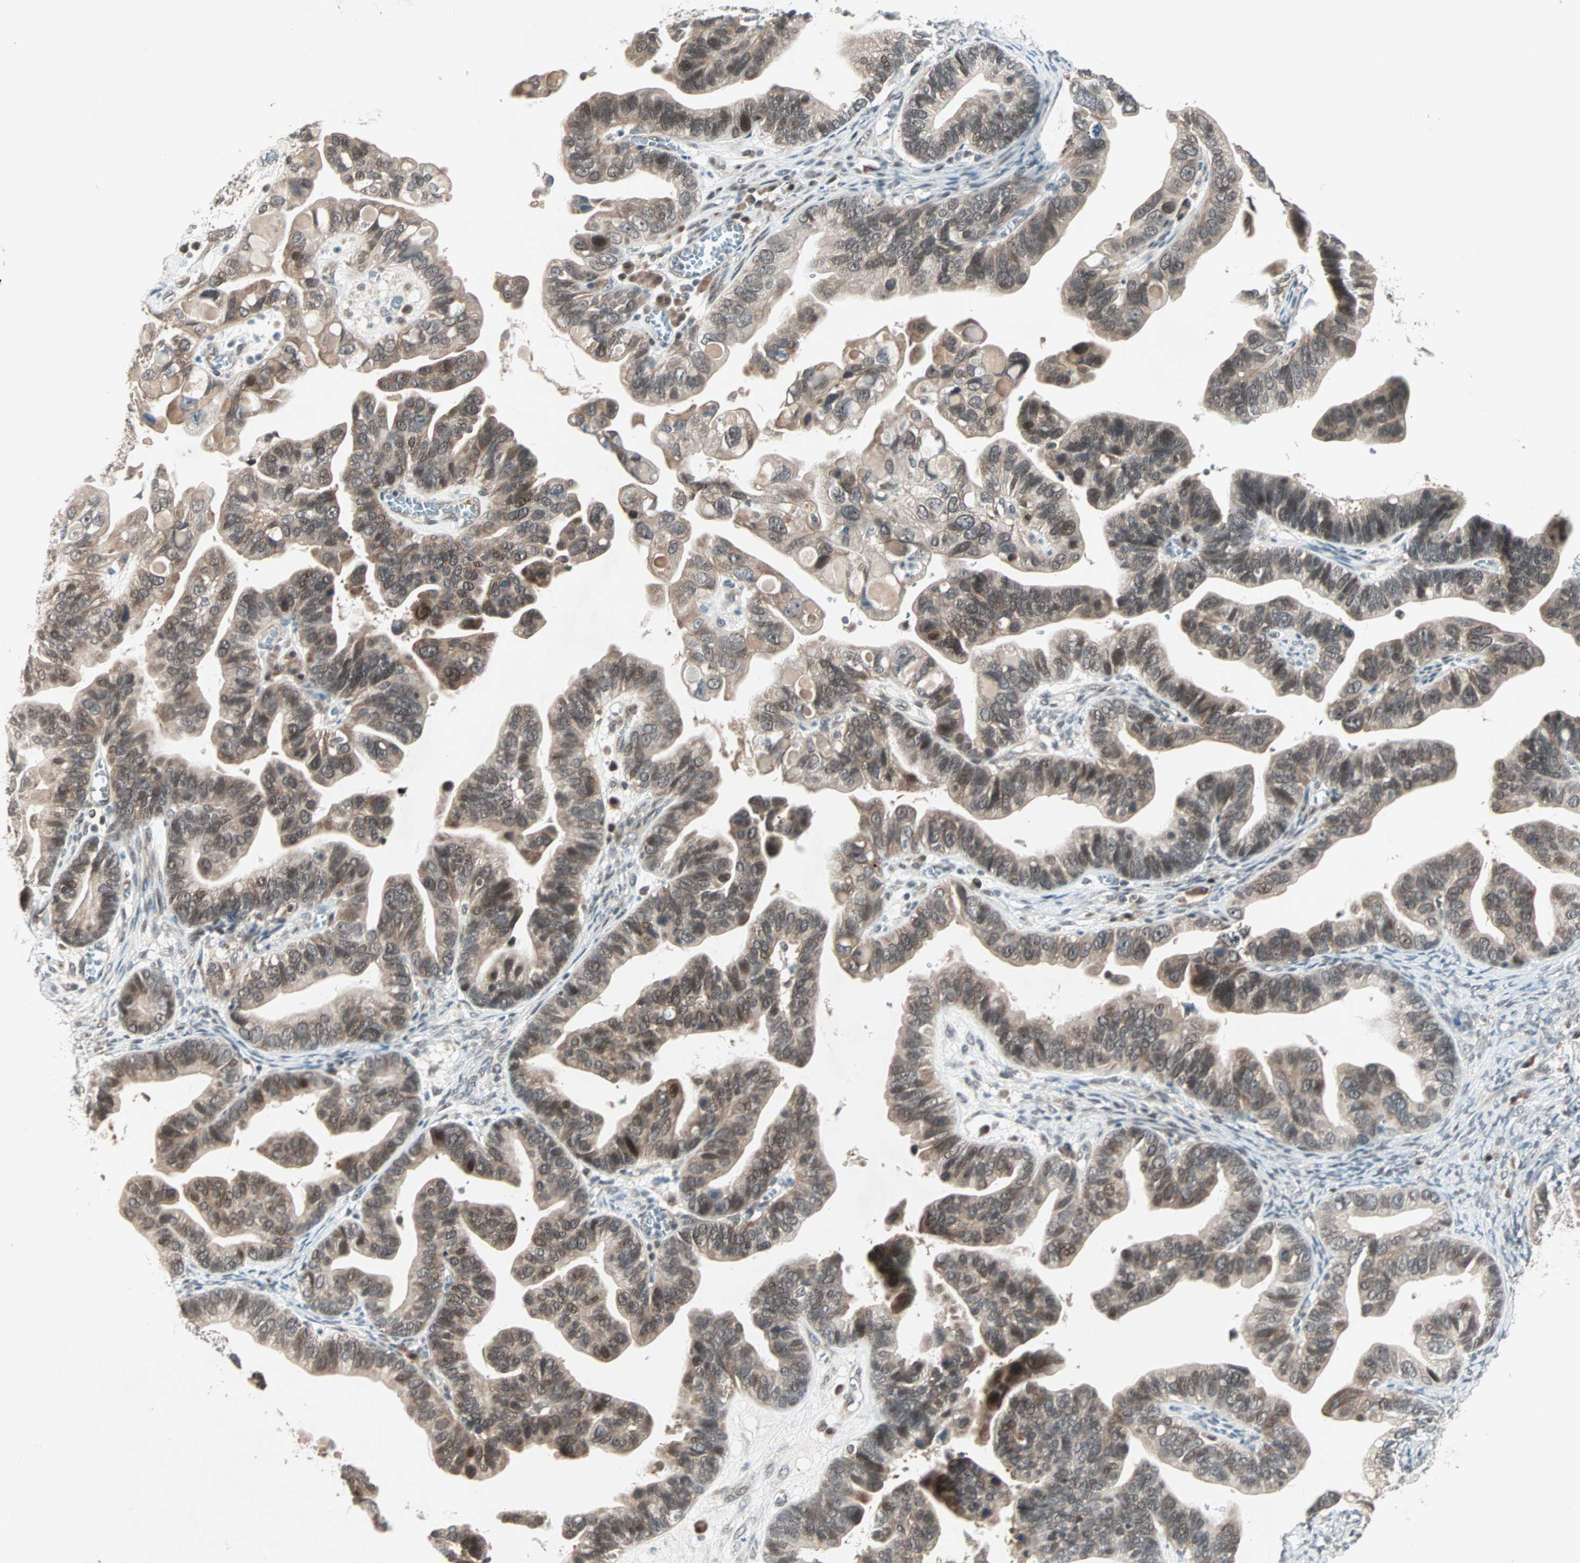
{"staining": {"intensity": "moderate", "quantity": ">75%", "location": "cytoplasmic/membranous,nuclear"}, "tissue": "ovarian cancer", "cell_type": "Tumor cells", "image_type": "cancer", "snomed": [{"axis": "morphology", "description": "Cystadenocarcinoma, serous, NOS"}, {"axis": "topography", "description": "Ovary"}], "caption": "Immunohistochemical staining of human ovarian cancer reveals moderate cytoplasmic/membranous and nuclear protein positivity in about >75% of tumor cells. The staining was performed using DAB (3,3'-diaminobenzidine) to visualize the protein expression in brown, while the nuclei were stained in blue with hematoxylin (Magnification: 20x).", "gene": "PGBD1", "patient": {"sex": "female", "age": 56}}